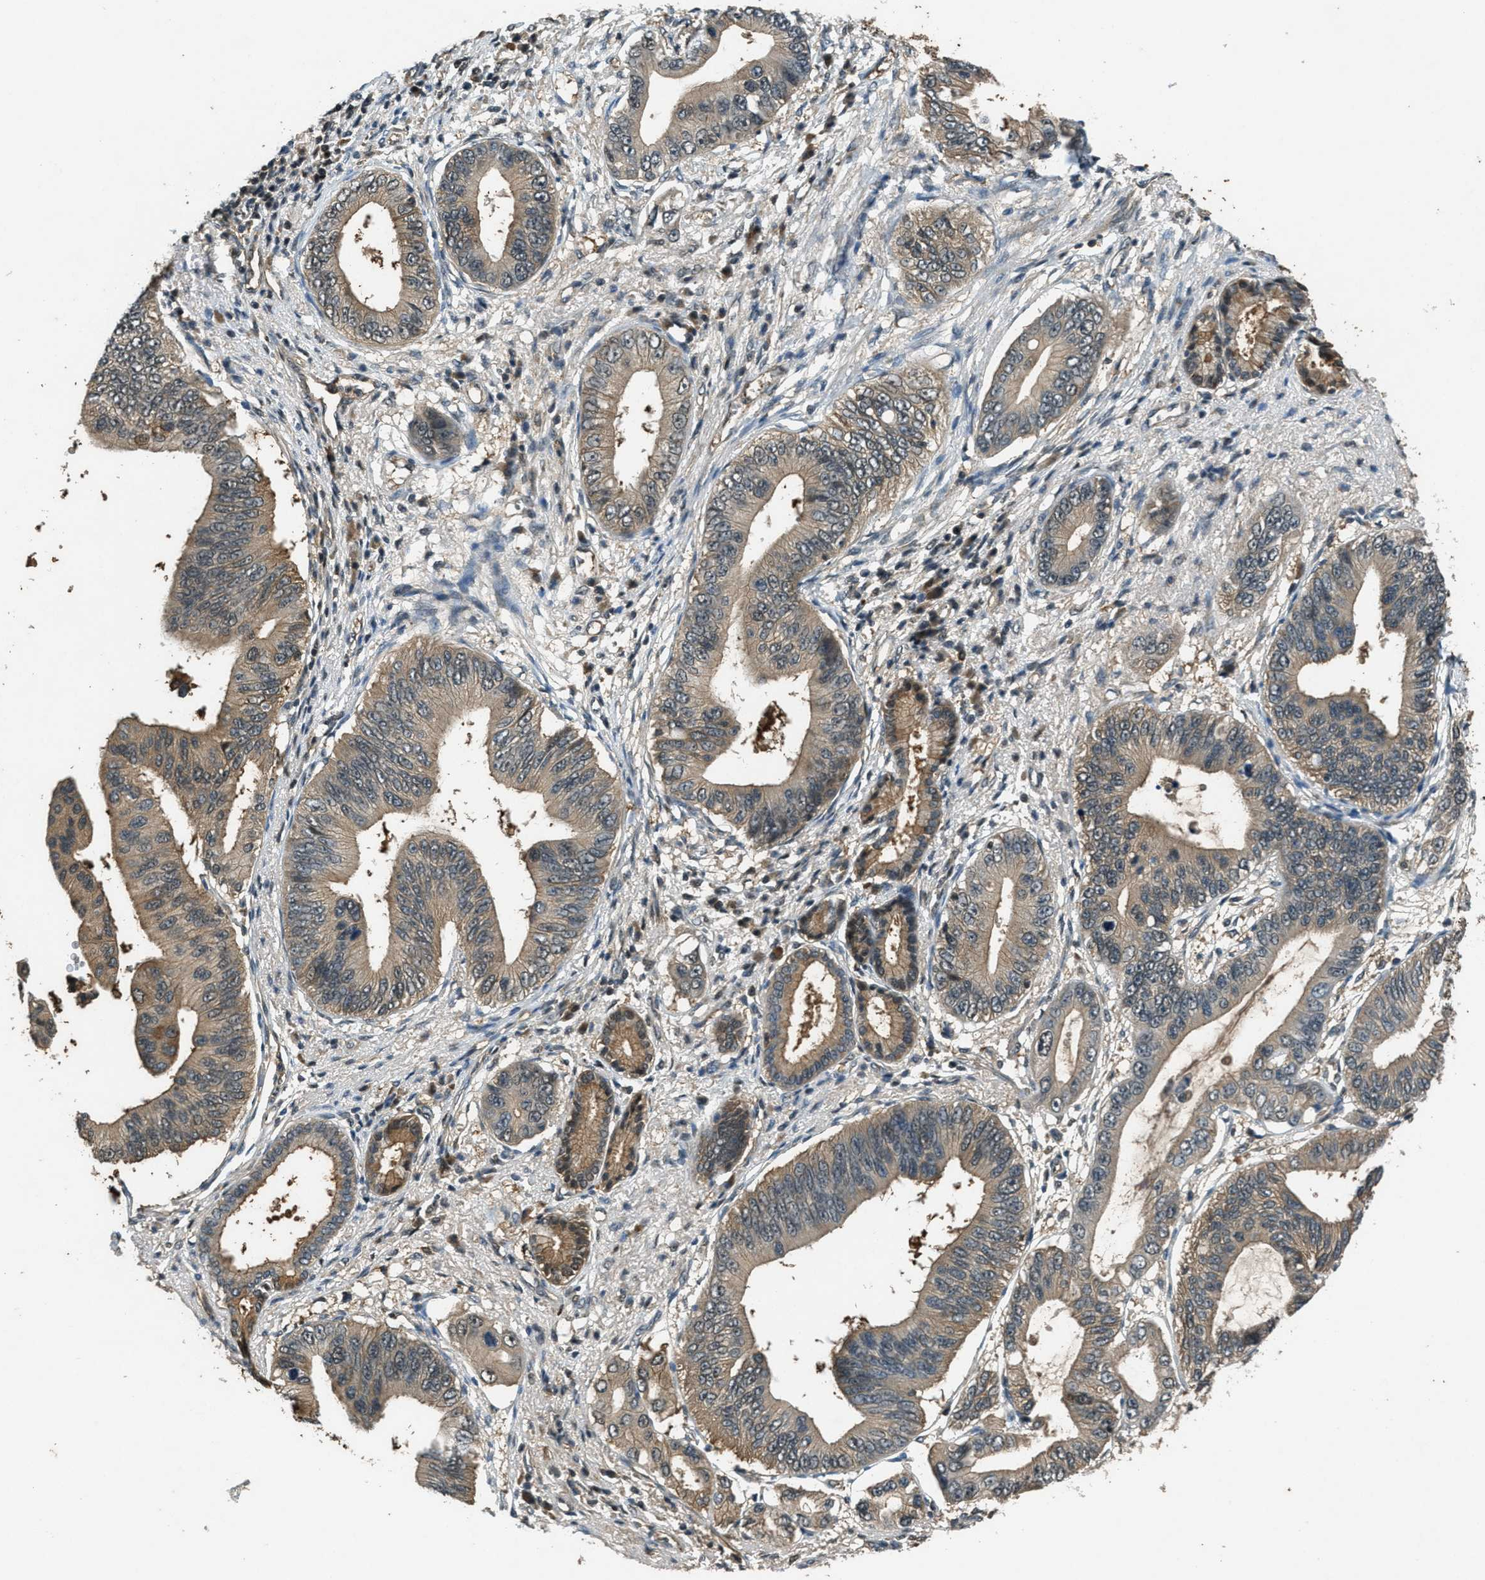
{"staining": {"intensity": "moderate", "quantity": ">75%", "location": "cytoplasmic/membranous"}, "tissue": "pancreatic cancer", "cell_type": "Tumor cells", "image_type": "cancer", "snomed": [{"axis": "morphology", "description": "Adenocarcinoma, NOS"}, {"axis": "topography", "description": "Pancreas"}], "caption": "There is medium levels of moderate cytoplasmic/membranous expression in tumor cells of adenocarcinoma (pancreatic), as demonstrated by immunohistochemical staining (brown color).", "gene": "DUSP6", "patient": {"sex": "male", "age": 77}}